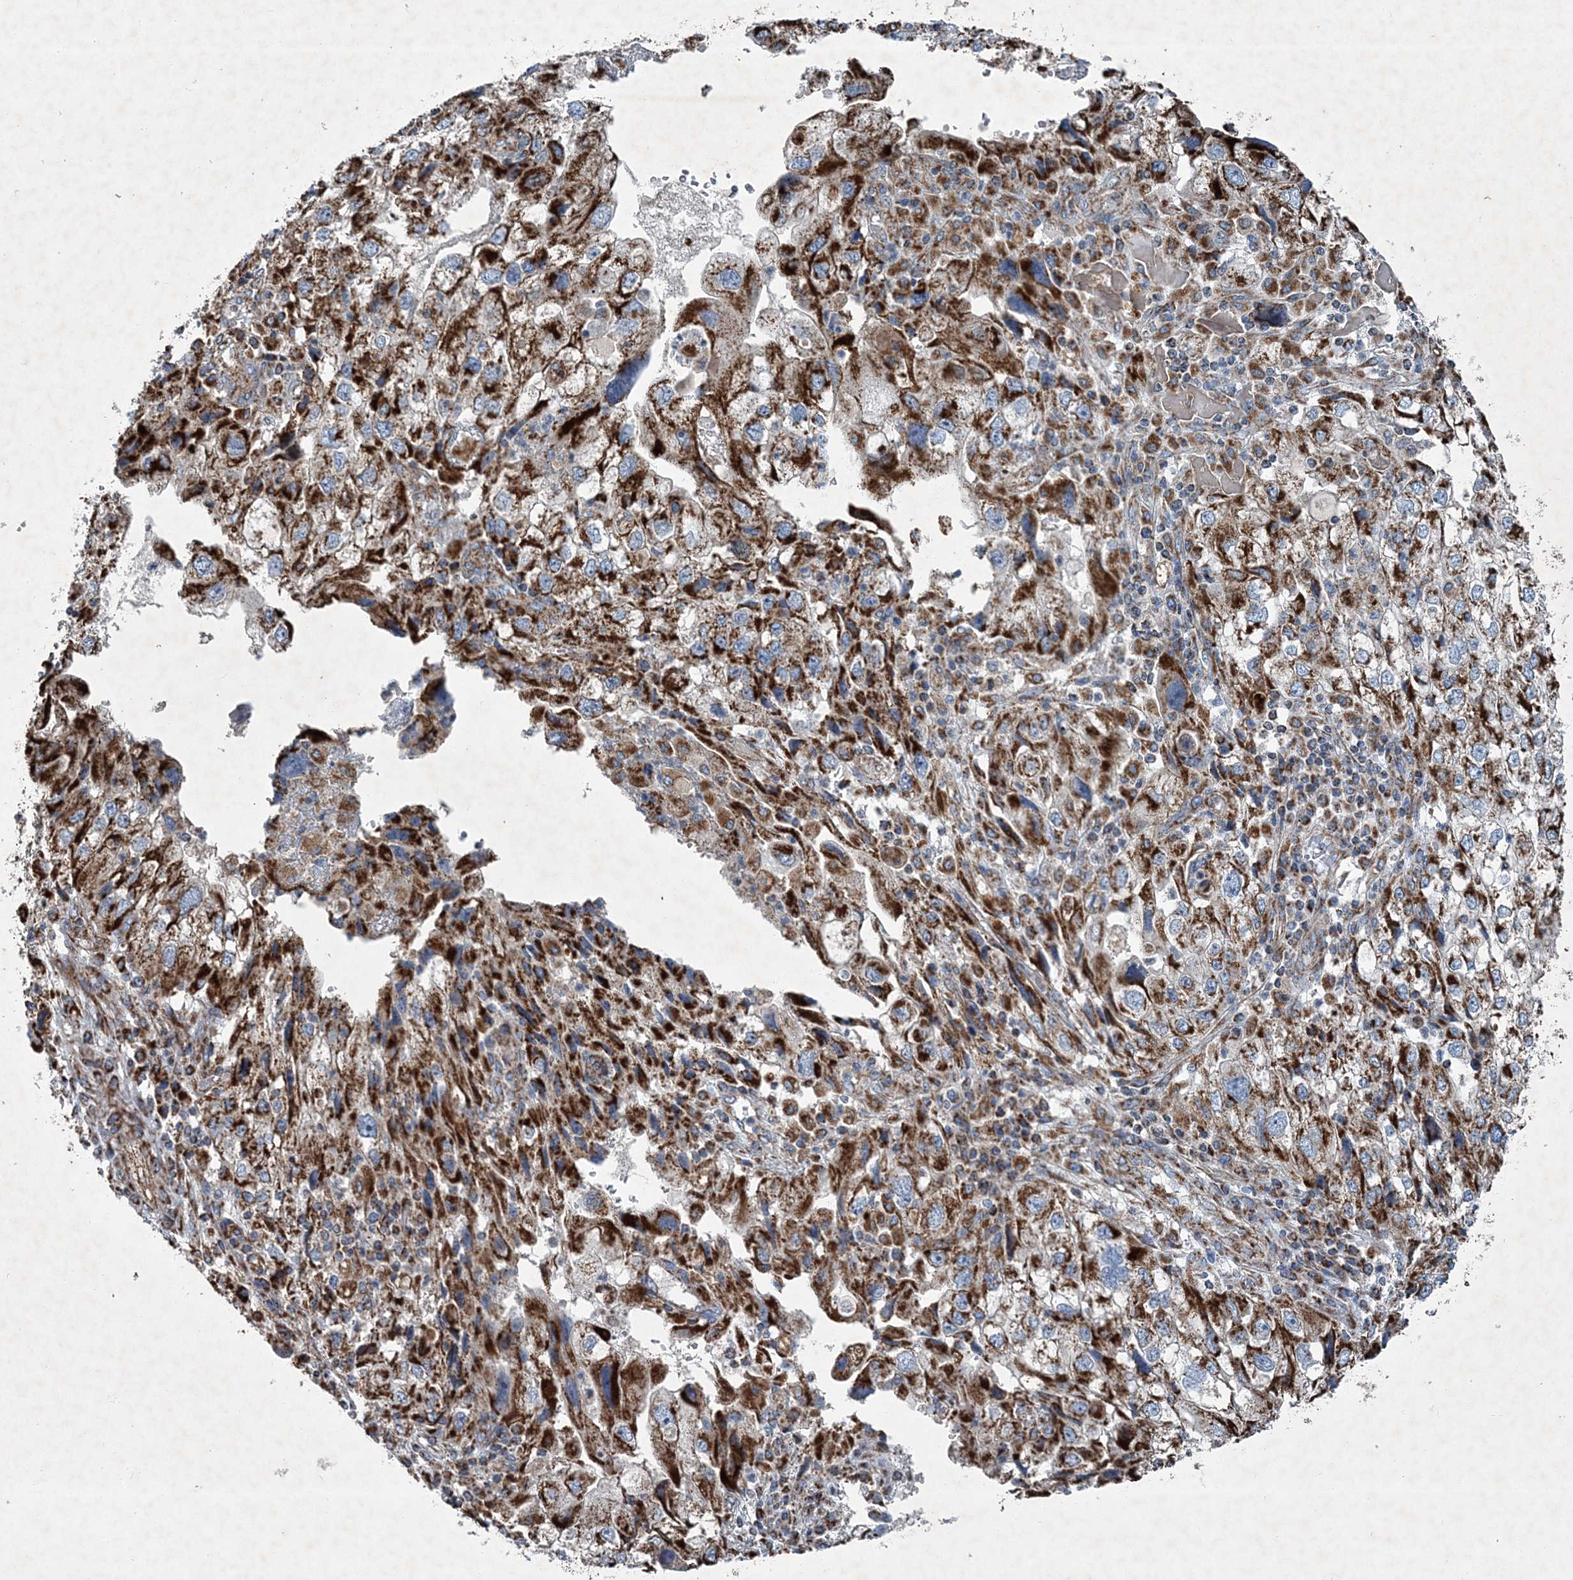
{"staining": {"intensity": "strong", "quantity": ">75%", "location": "cytoplasmic/membranous"}, "tissue": "endometrial cancer", "cell_type": "Tumor cells", "image_type": "cancer", "snomed": [{"axis": "morphology", "description": "Adenocarcinoma, NOS"}, {"axis": "topography", "description": "Endometrium"}], "caption": "The immunohistochemical stain labels strong cytoplasmic/membranous positivity in tumor cells of endometrial cancer tissue.", "gene": "SPAG16", "patient": {"sex": "female", "age": 49}}